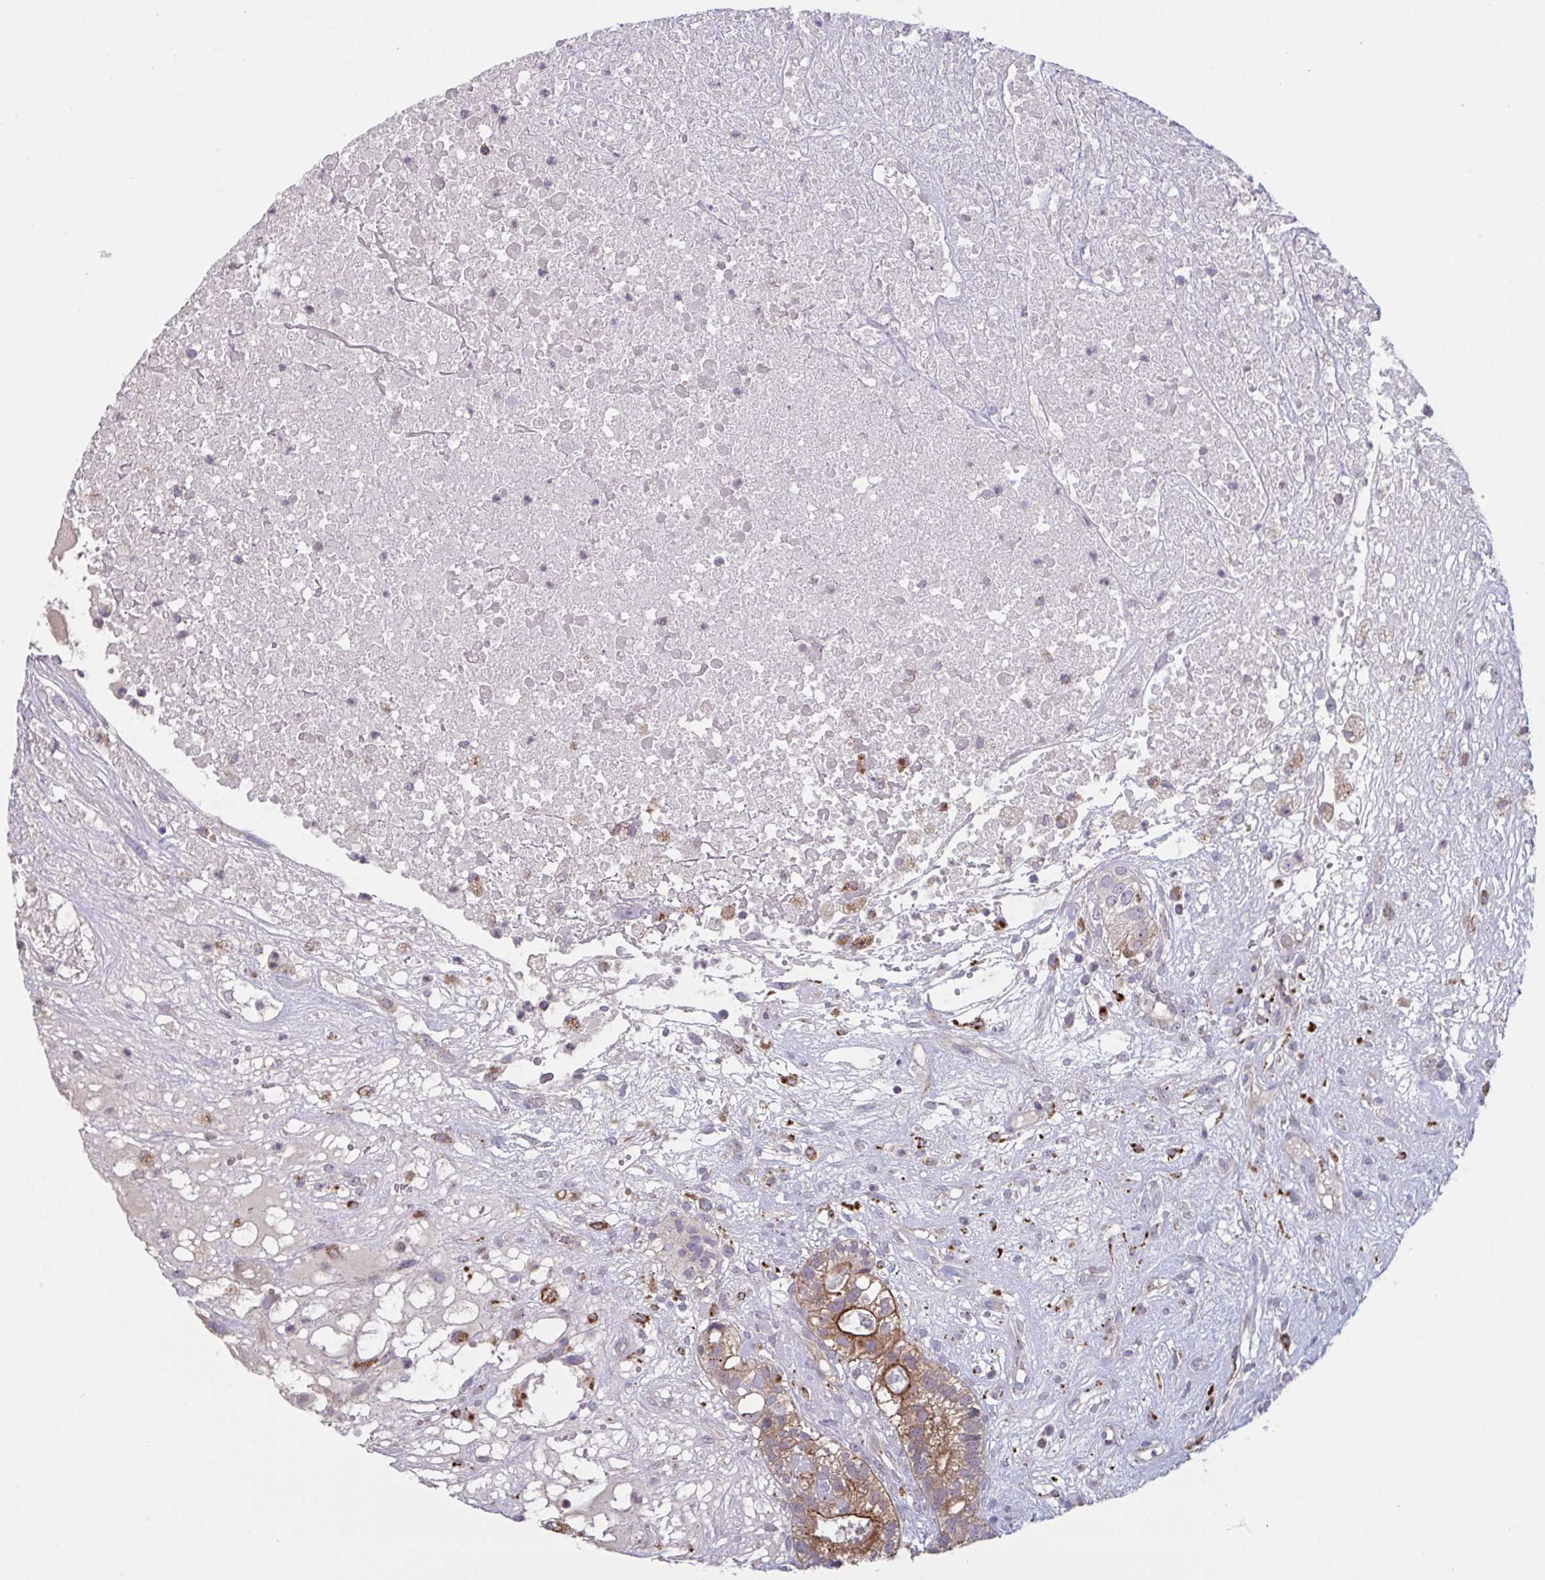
{"staining": {"intensity": "moderate", "quantity": ">75%", "location": "cytoplasmic/membranous"}, "tissue": "testis cancer", "cell_type": "Tumor cells", "image_type": "cancer", "snomed": [{"axis": "morphology", "description": "Seminoma, NOS"}, {"axis": "morphology", "description": "Carcinoma, Embryonal, NOS"}, {"axis": "topography", "description": "Testis"}], "caption": "The histopathology image exhibits immunohistochemical staining of testis cancer (seminoma). There is moderate cytoplasmic/membranous positivity is seen in about >75% of tumor cells. (DAB (3,3'-diaminobenzidine) IHC, brown staining for protein, blue staining for nuclei).", "gene": "XAF1", "patient": {"sex": "male", "age": 41}}